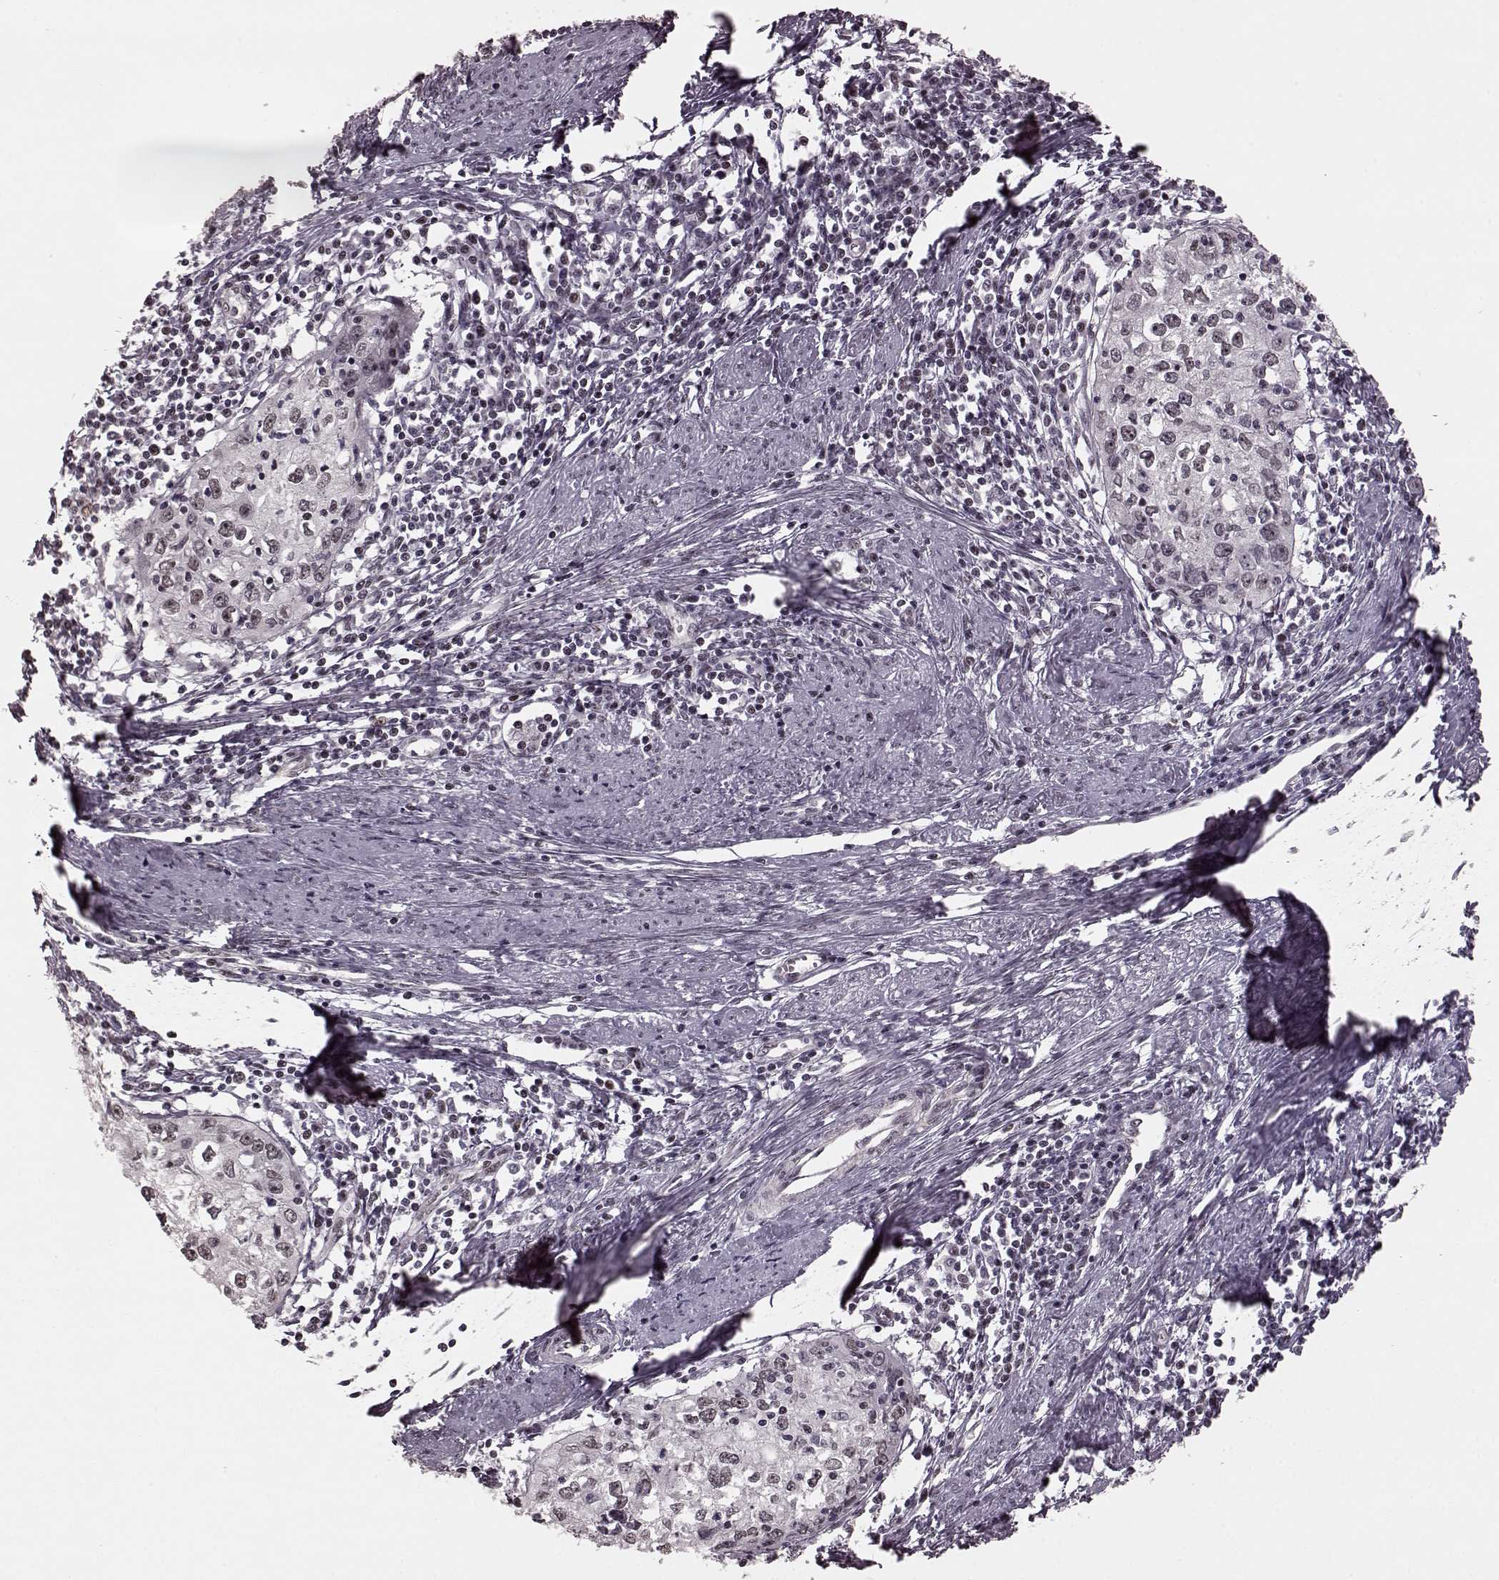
{"staining": {"intensity": "weak", "quantity": "25%-75%", "location": "nuclear"}, "tissue": "cervical cancer", "cell_type": "Tumor cells", "image_type": "cancer", "snomed": [{"axis": "morphology", "description": "Squamous cell carcinoma, NOS"}, {"axis": "topography", "description": "Cervix"}], "caption": "Immunohistochemical staining of cervical squamous cell carcinoma reveals weak nuclear protein positivity in about 25%-75% of tumor cells.", "gene": "NR2C1", "patient": {"sex": "female", "age": 40}}